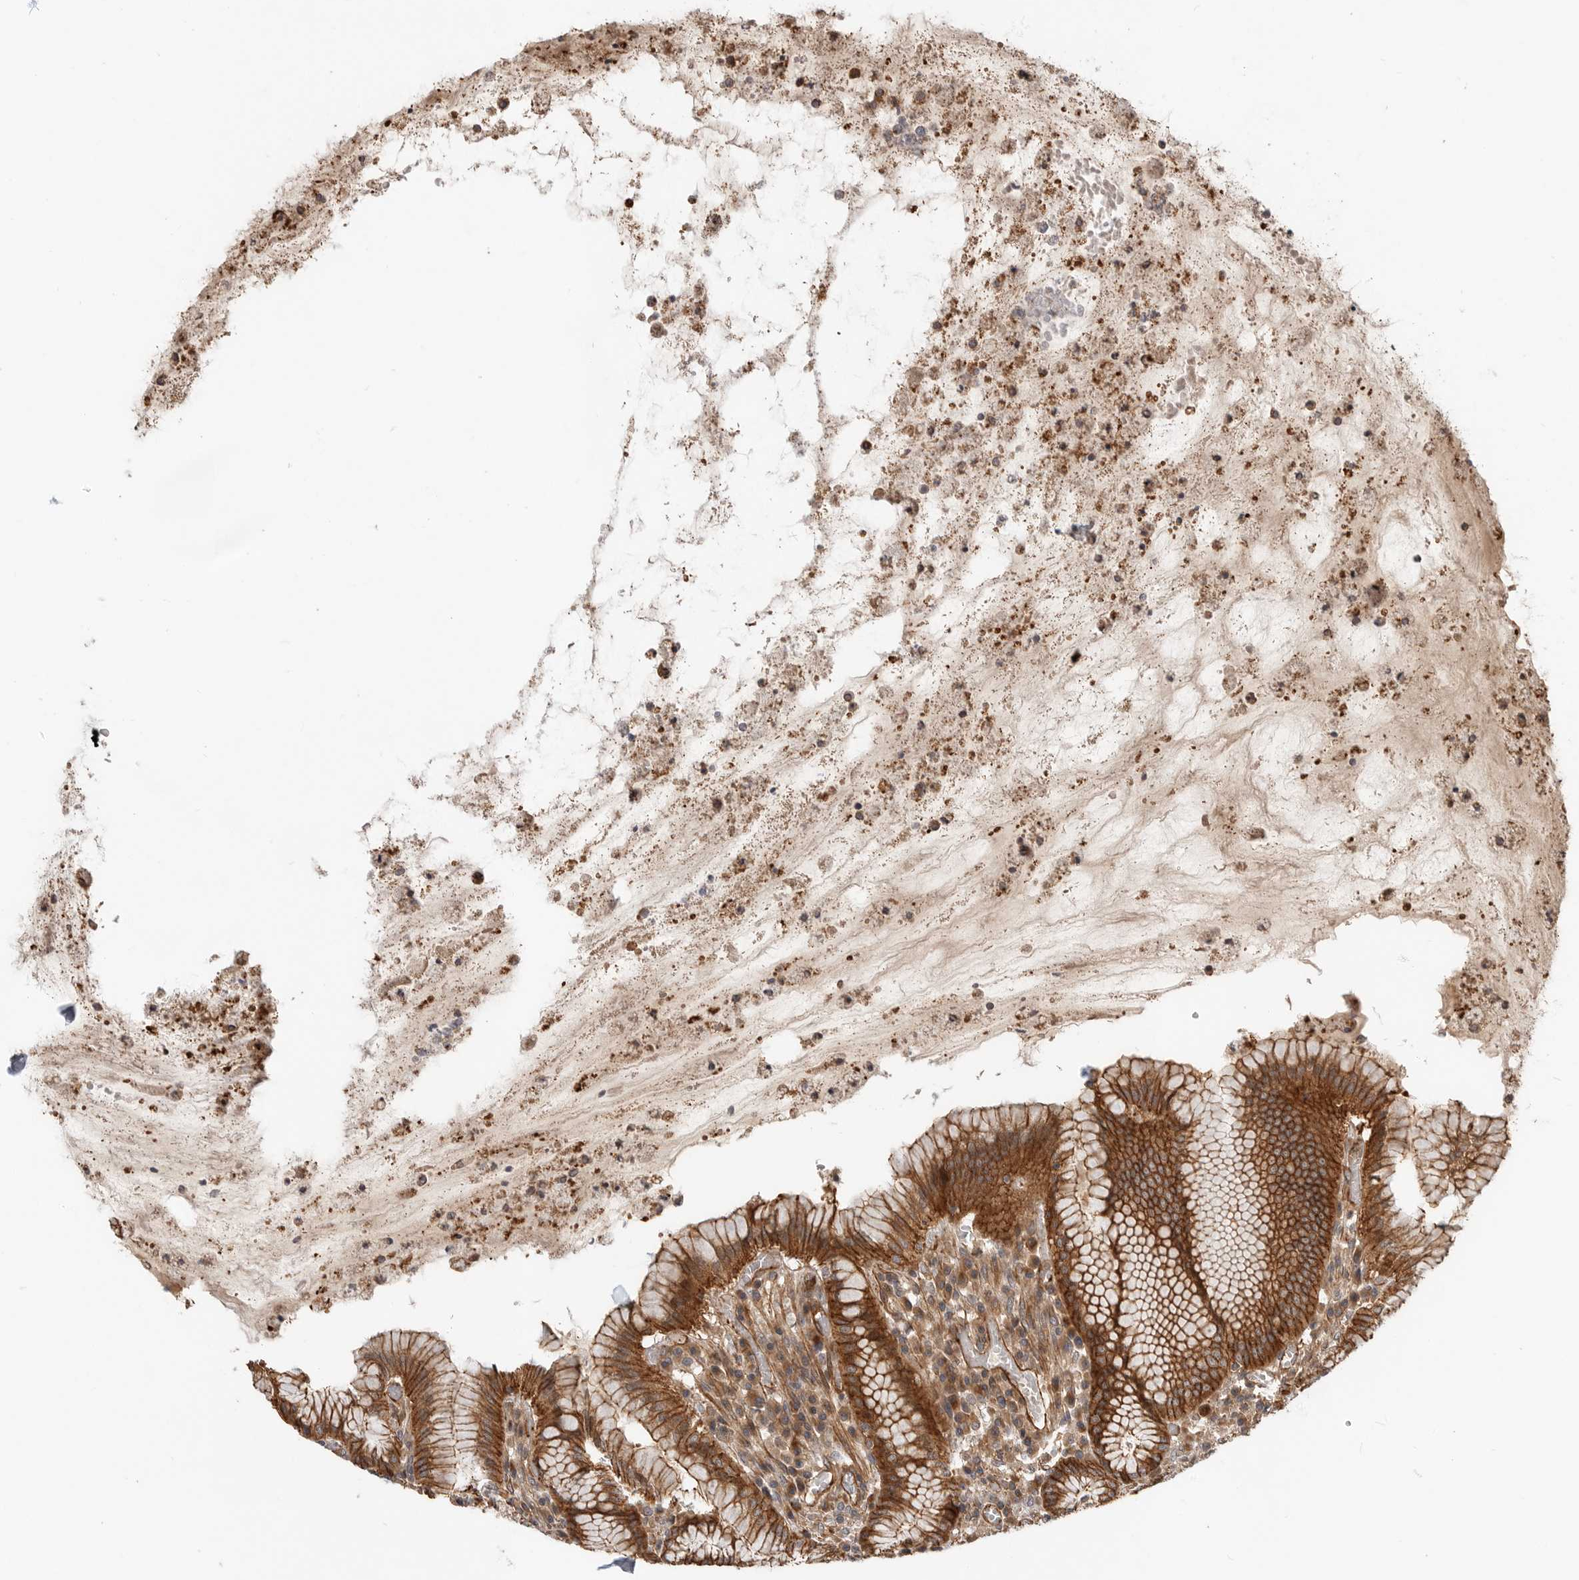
{"staining": {"intensity": "strong", "quantity": ">75%", "location": "cytoplasmic/membranous"}, "tissue": "stomach", "cell_type": "Glandular cells", "image_type": "normal", "snomed": [{"axis": "morphology", "description": "Normal tissue, NOS"}, {"axis": "topography", "description": "Stomach"}], "caption": "Immunohistochemical staining of unremarkable stomach exhibits high levels of strong cytoplasmic/membranous expression in about >75% of glandular cells.", "gene": "GPATCH2", "patient": {"sex": "male", "age": 55}}